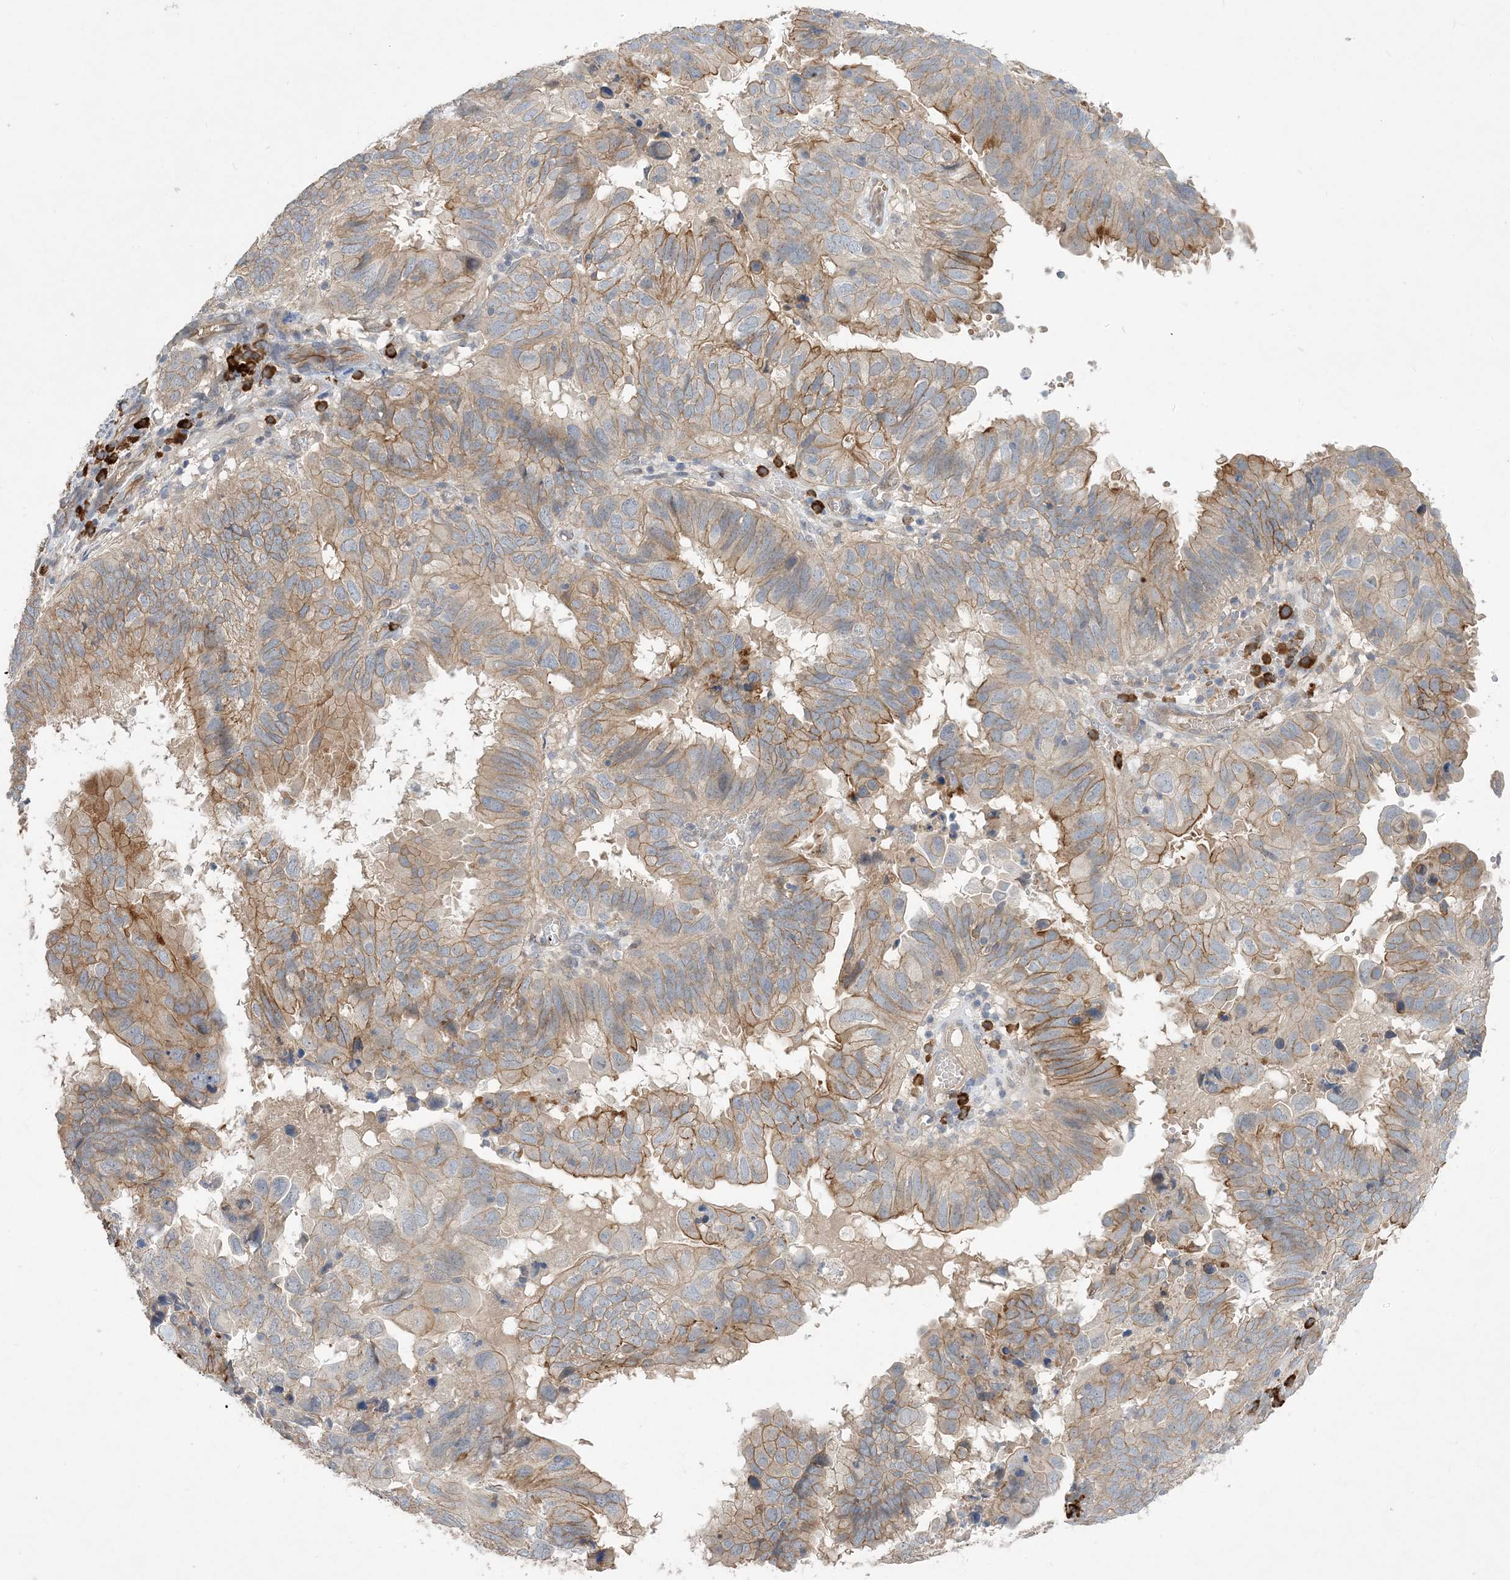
{"staining": {"intensity": "moderate", "quantity": "25%-75%", "location": "cytoplasmic/membranous"}, "tissue": "endometrial cancer", "cell_type": "Tumor cells", "image_type": "cancer", "snomed": [{"axis": "morphology", "description": "Adenocarcinoma, NOS"}, {"axis": "topography", "description": "Uterus"}], "caption": "About 25%-75% of tumor cells in human endometrial cancer (adenocarcinoma) demonstrate moderate cytoplasmic/membranous protein positivity as visualized by brown immunohistochemical staining.", "gene": "AOC1", "patient": {"sex": "female", "age": 77}}